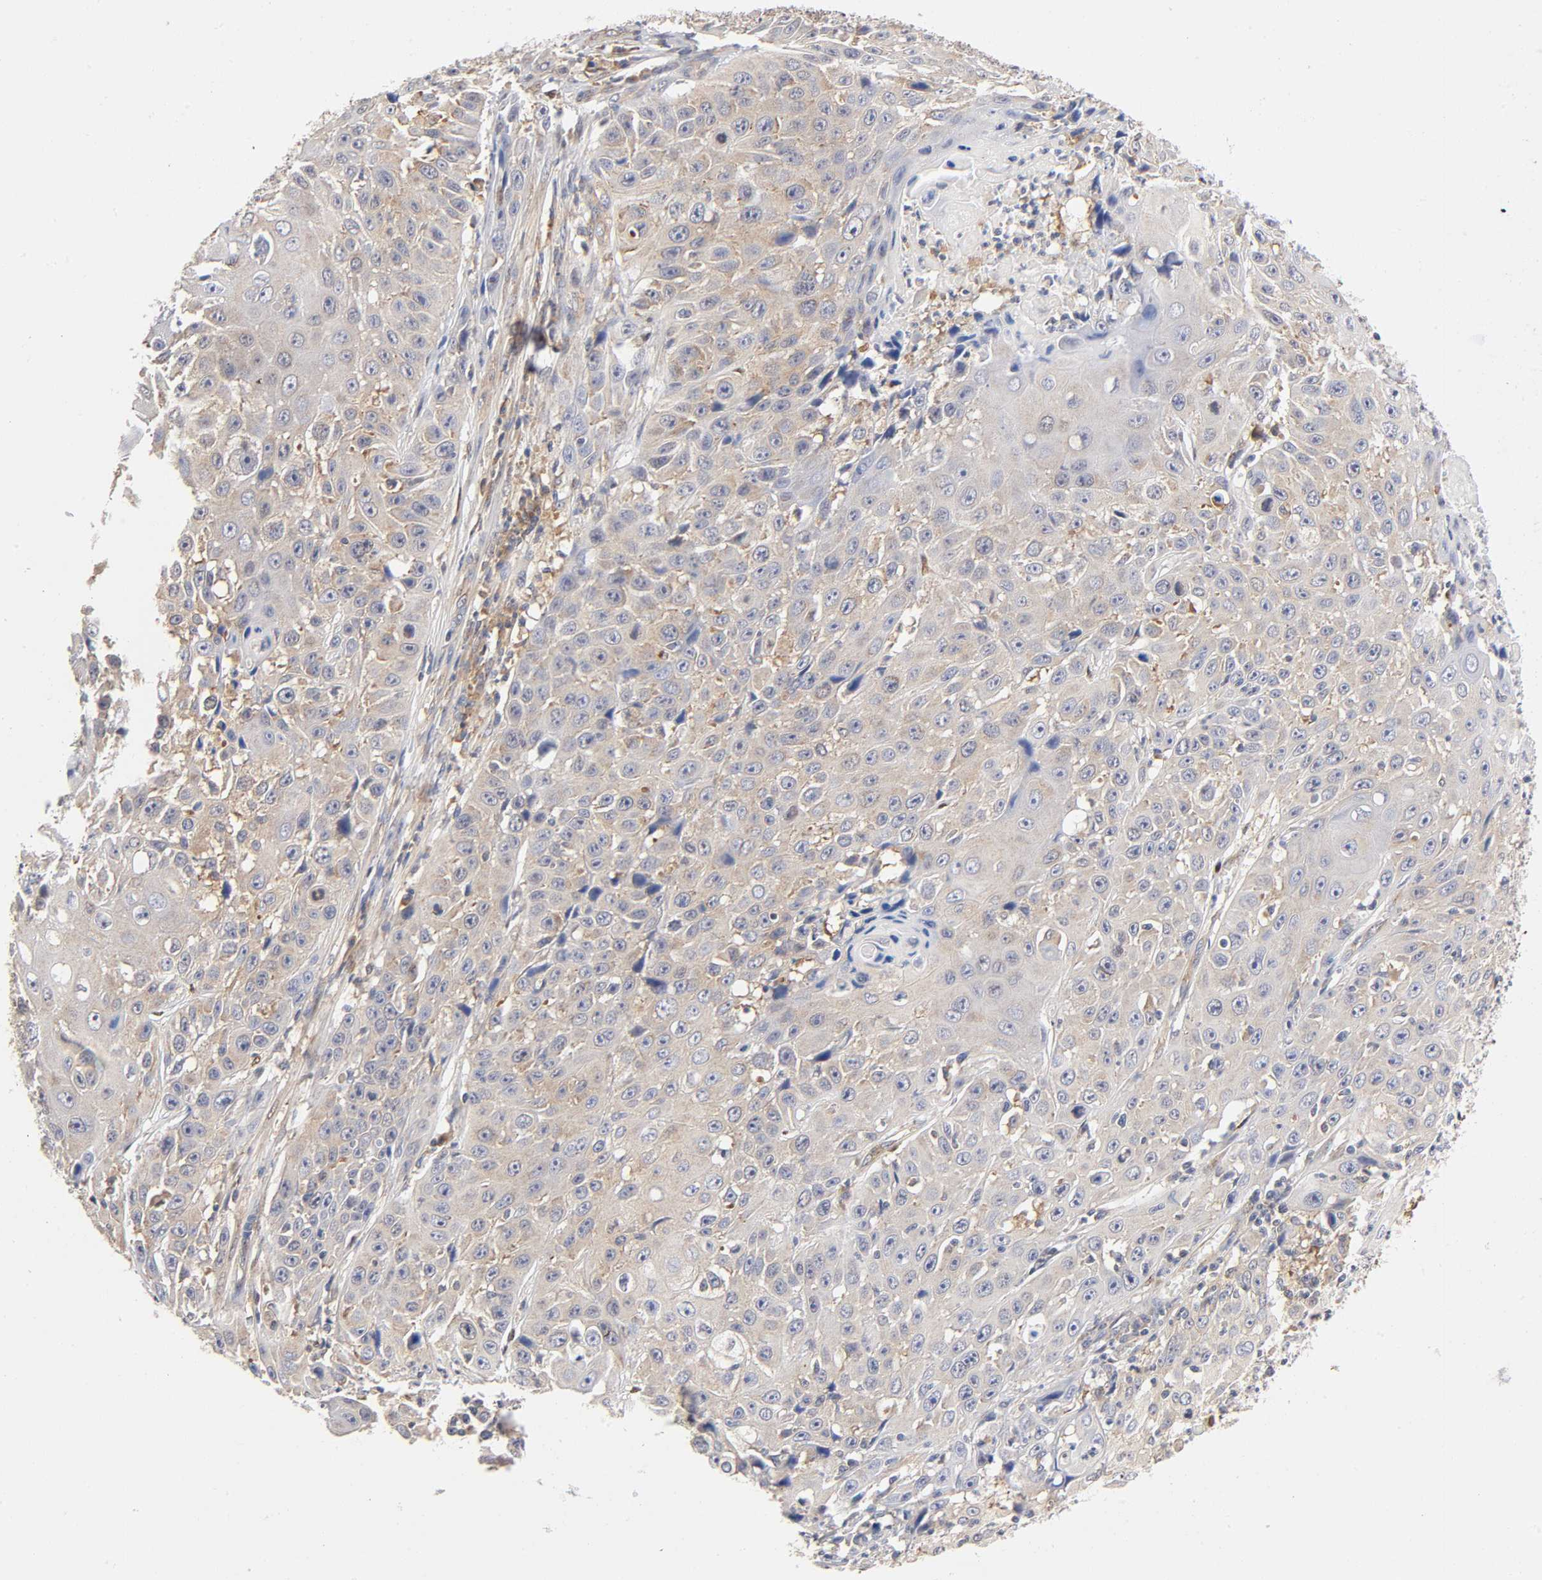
{"staining": {"intensity": "weak", "quantity": "25%-75%", "location": "cytoplasmic/membranous"}, "tissue": "cervical cancer", "cell_type": "Tumor cells", "image_type": "cancer", "snomed": [{"axis": "morphology", "description": "Squamous cell carcinoma, NOS"}, {"axis": "topography", "description": "Cervix"}], "caption": "Squamous cell carcinoma (cervical) stained with DAB (3,3'-diaminobenzidine) immunohistochemistry demonstrates low levels of weak cytoplasmic/membranous positivity in about 25%-75% of tumor cells. The protein of interest is stained brown, and the nuclei are stained in blue (DAB (3,3'-diaminobenzidine) IHC with brightfield microscopy, high magnification).", "gene": "PAFAH1B1", "patient": {"sex": "female", "age": 39}}